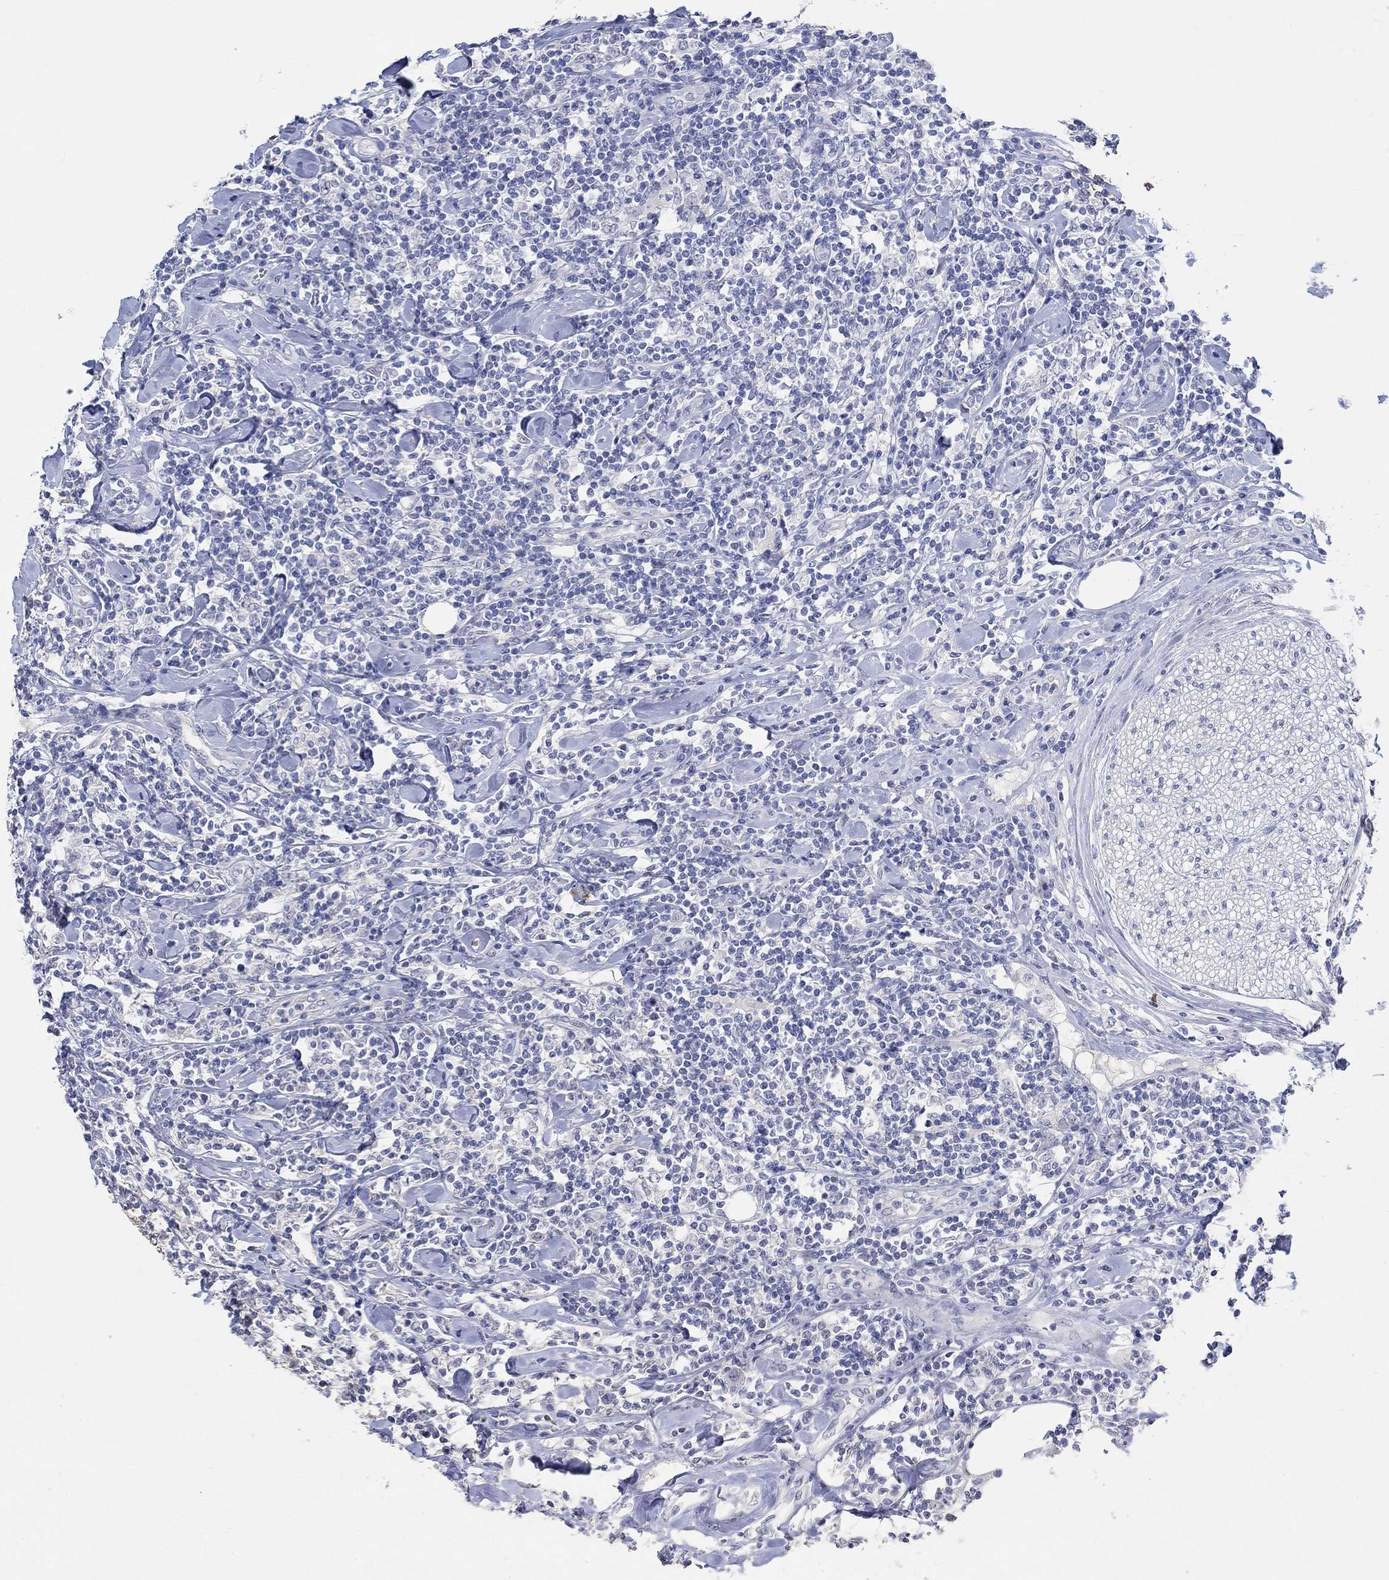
{"staining": {"intensity": "negative", "quantity": "none", "location": "none"}, "tissue": "lymphoma", "cell_type": "Tumor cells", "image_type": "cancer", "snomed": [{"axis": "morphology", "description": "Malignant lymphoma, non-Hodgkin's type, High grade"}, {"axis": "topography", "description": "Lymph node"}], "caption": "Immunohistochemical staining of lymphoma reveals no significant expression in tumor cells.", "gene": "PNMA5", "patient": {"sex": "female", "age": 84}}